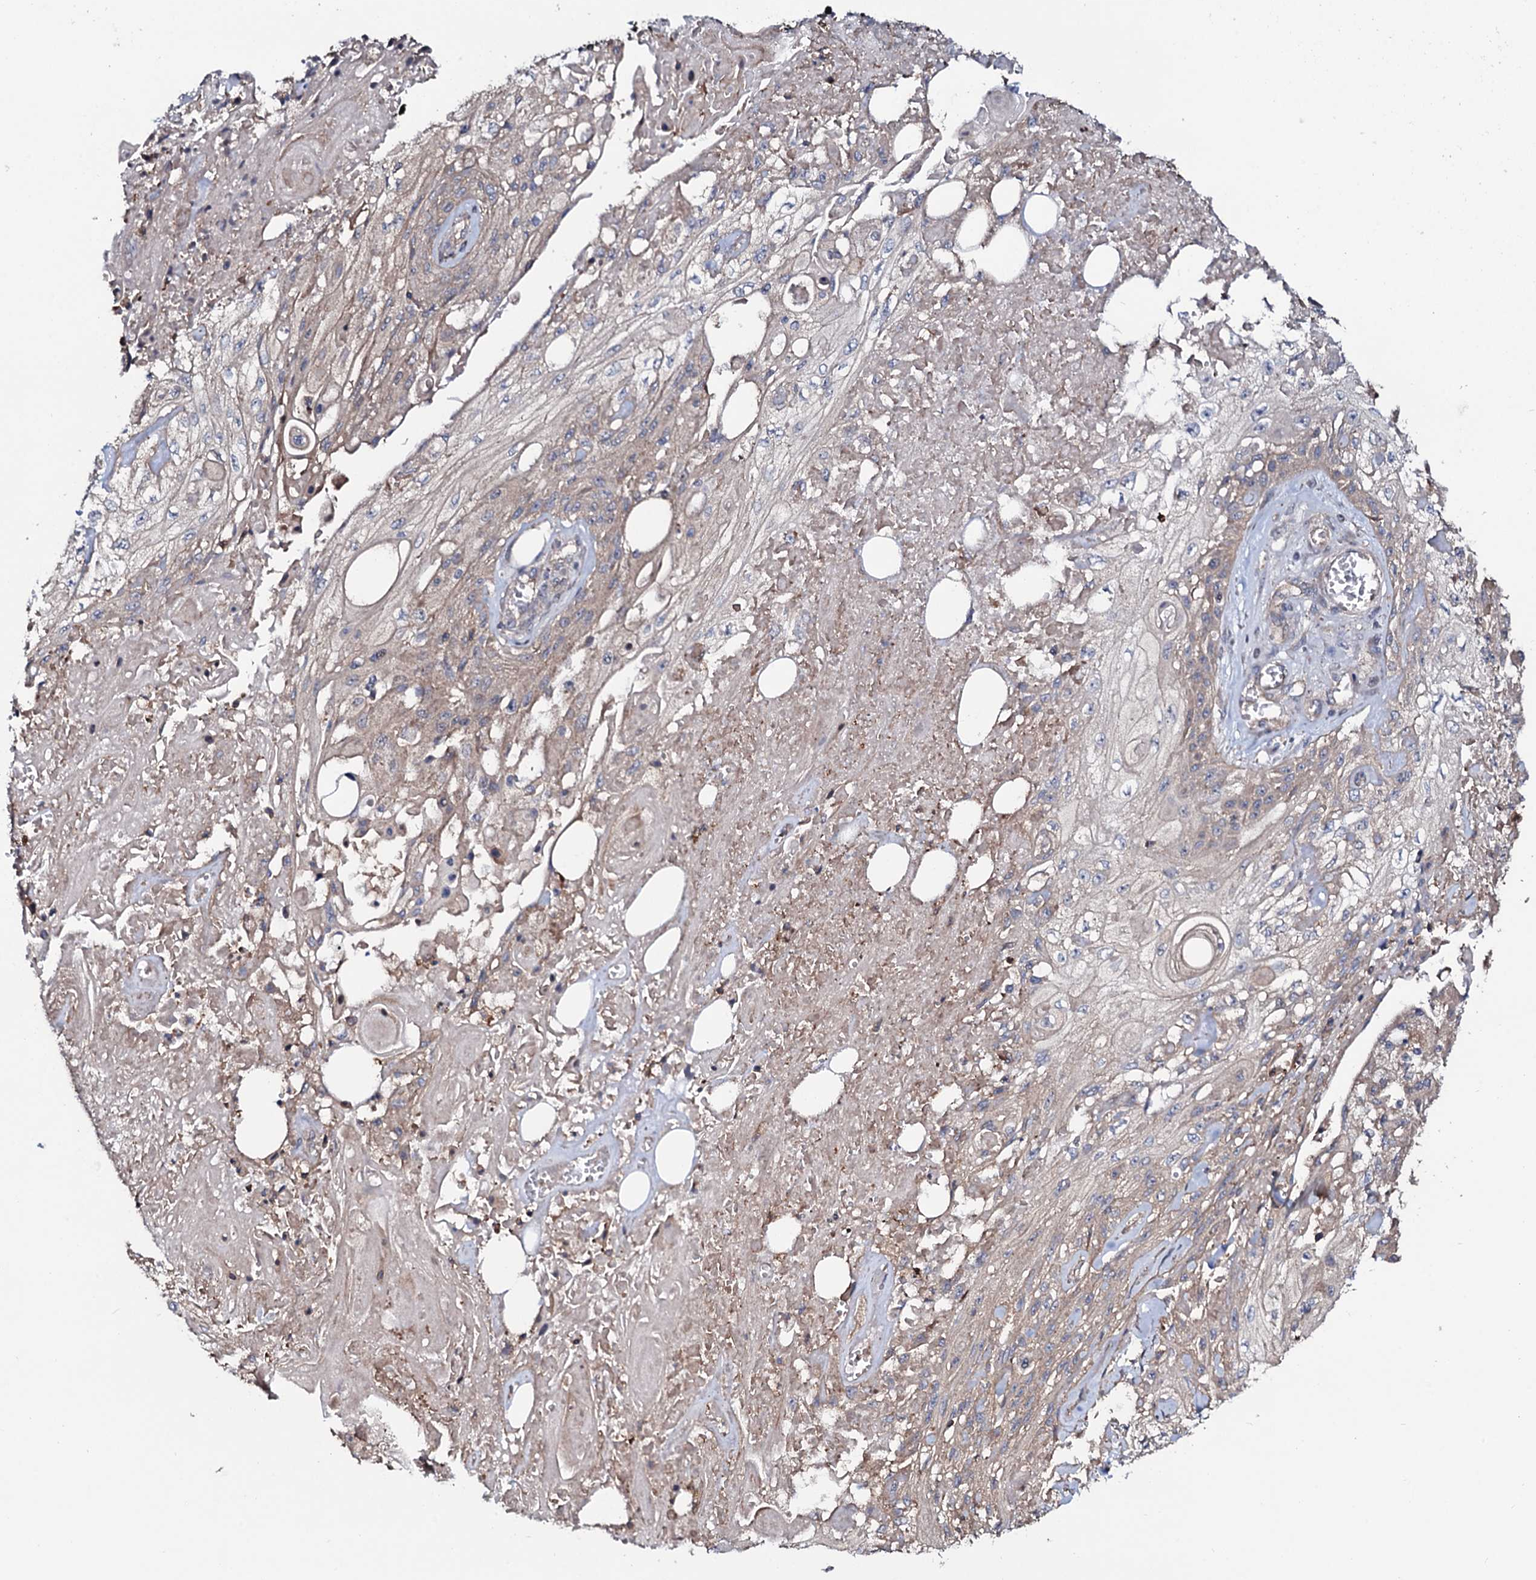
{"staining": {"intensity": "weak", "quantity": "<25%", "location": "cytoplasmic/membranous"}, "tissue": "skin cancer", "cell_type": "Tumor cells", "image_type": "cancer", "snomed": [{"axis": "morphology", "description": "Squamous cell carcinoma, NOS"}, {"axis": "morphology", "description": "Squamous cell carcinoma, metastatic, NOS"}, {"axis": "topography", "description": "Skin"}, {"axis": "topography", "description": "Lymph node"}], "caption": "This photomicrograph is of skin cancer stained with immunohistochemistry (IHC) to label a protein in brown with the nuclei are counter-stained blue. There is no staining in tumor cells.", "gene": "COG6", "patient": {"sex": "male", "age": 75}}